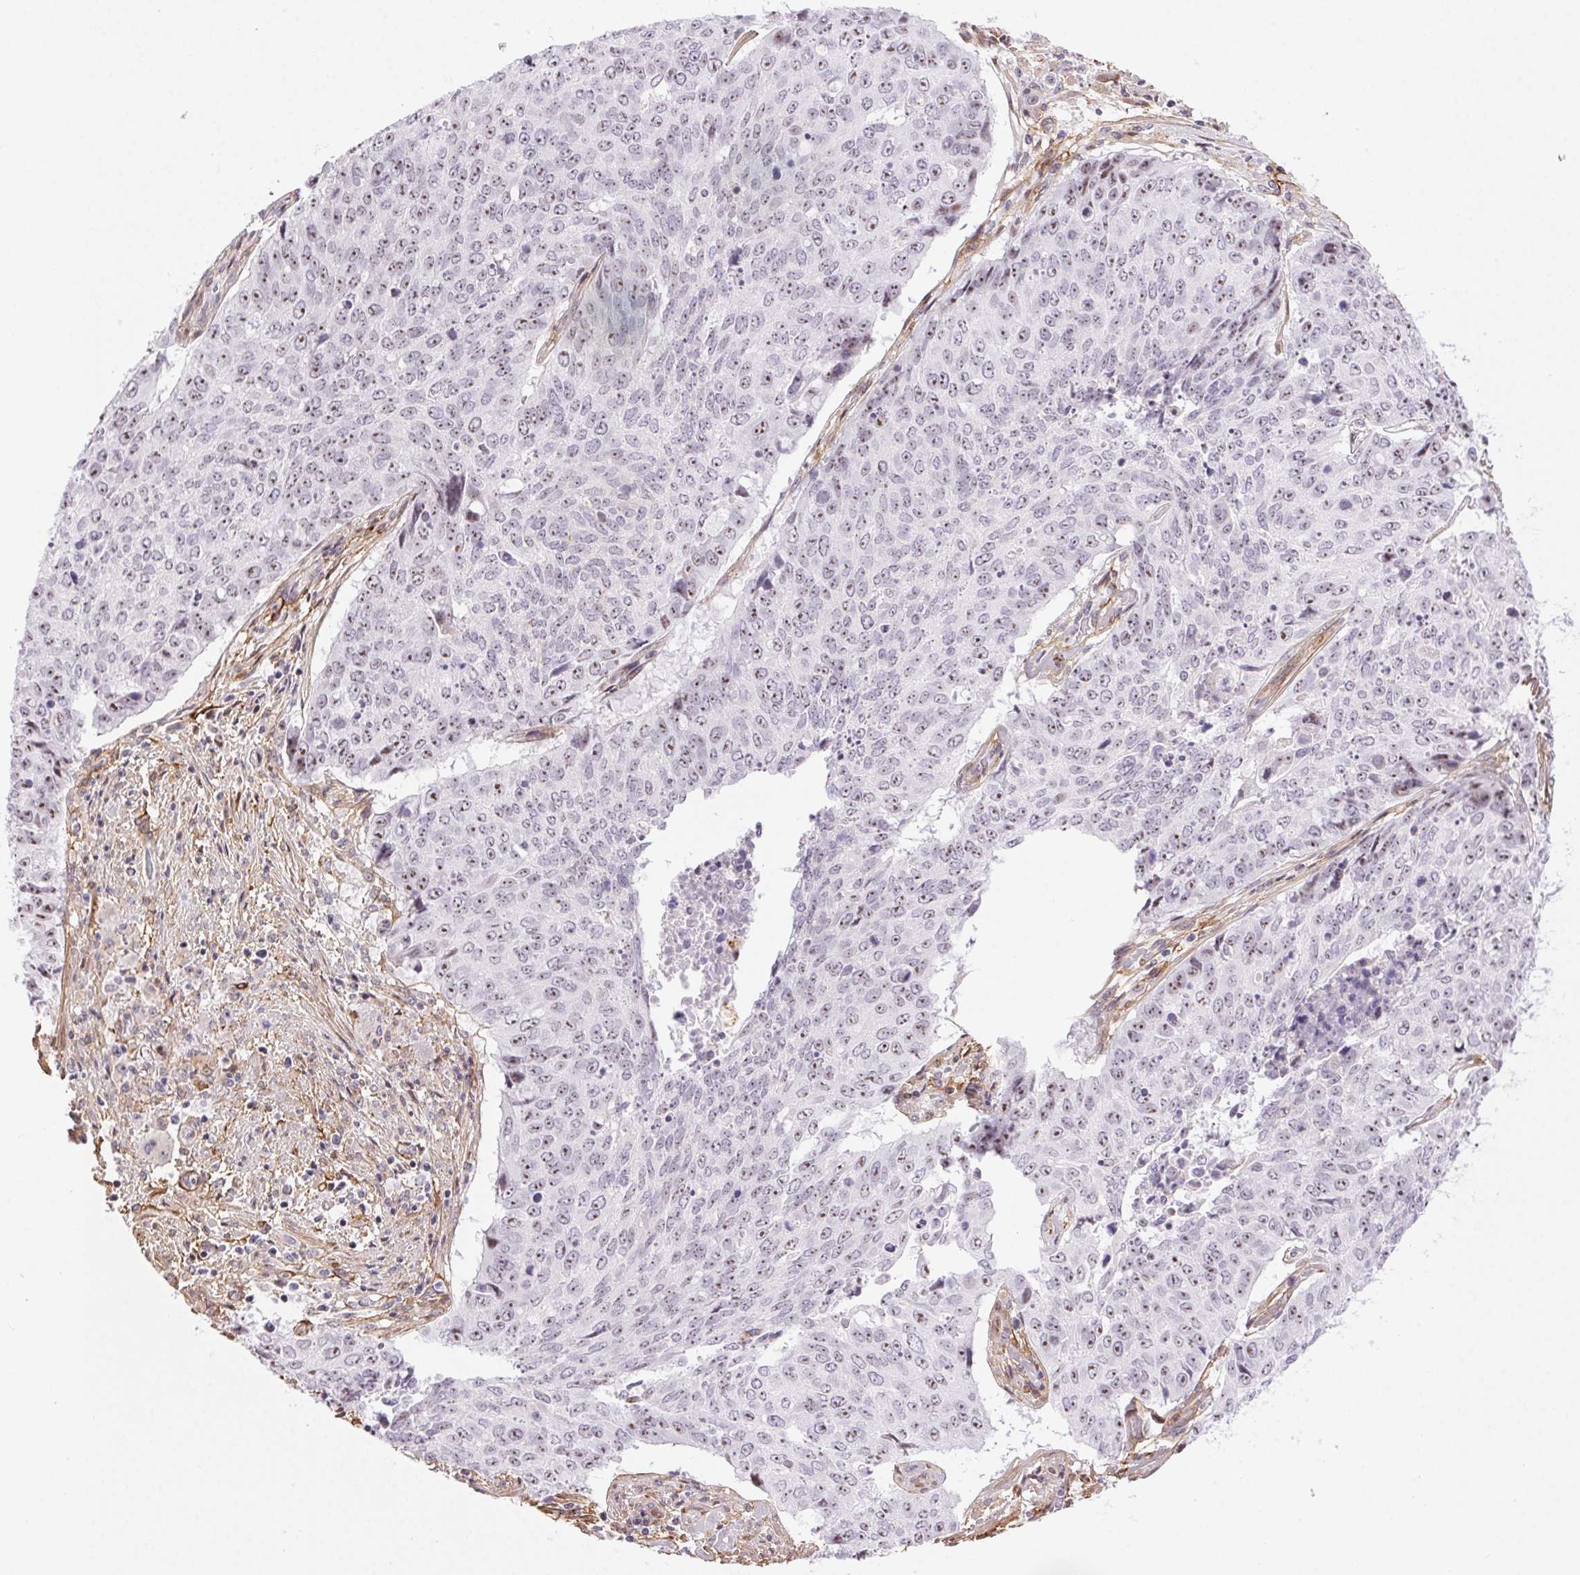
{"staining": {"intensity": "moderate", "quantity": "25%-75%", "location": "nuclear"}, "tissue": "lung cancer", "cell_type": "Tumor cells", "image_type": "cancer", "snomed": [{"axis": "morphology", "description": "Normal tissue, NOS"}, {"axis": "morphology", "description": "Squamous cell carcinoma, NOS"}, {"axis": "topography", "description": "Bronchus"}, {"axis": "topography", "description": "Lung"}], "caption": "Immunohistochemical staining of human lung squamous cell carcinoma exhibits medium levels of moderate nuclear expression in approximately 25%-75% of tumor cells.", "gene": "PDZD2", "patient": {"sex": "male", "age": 64}}